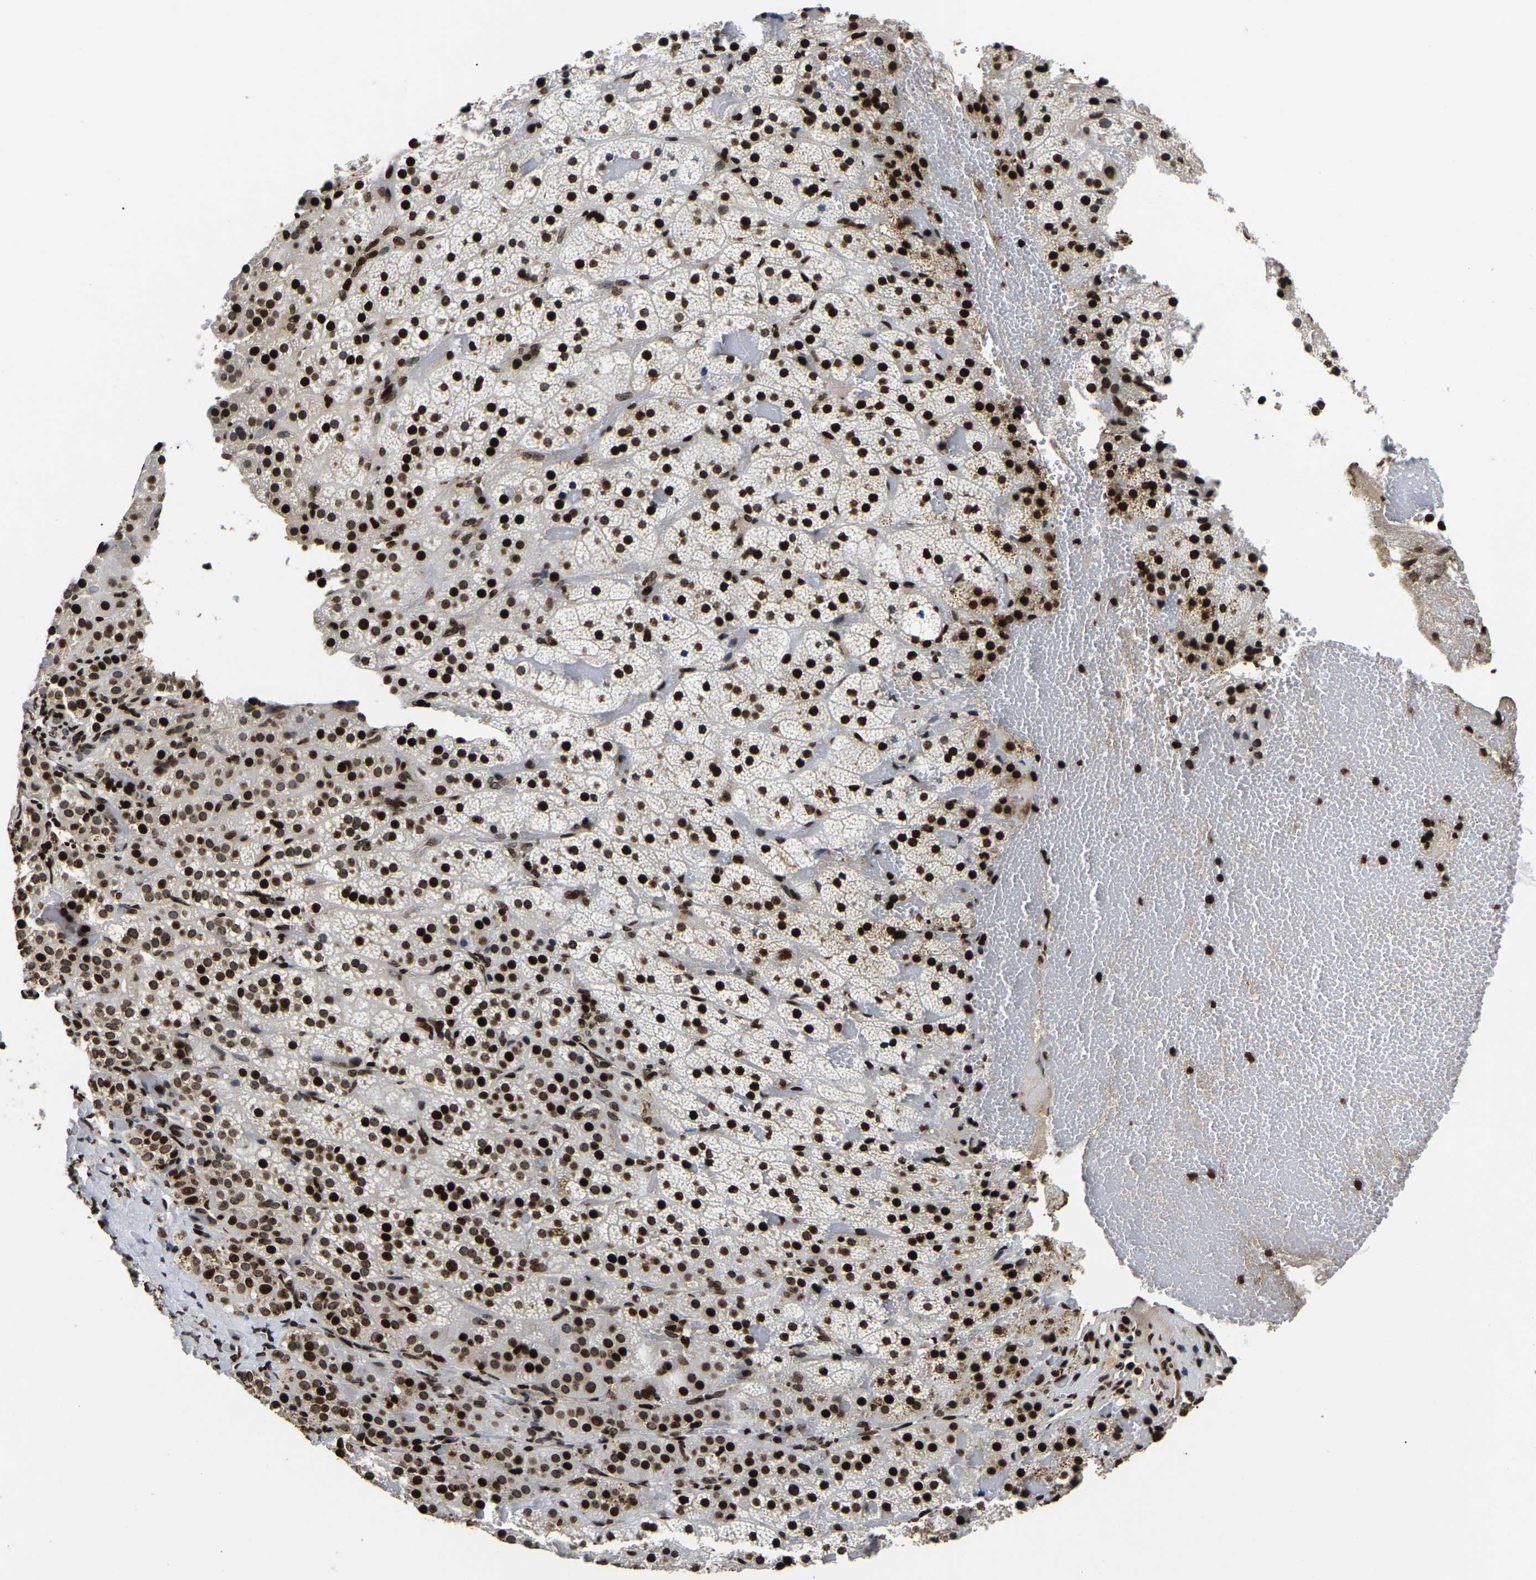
{"staining": {"intensity": "strong", "quantity": ">75%", "location": "nuclear"}, "tissue": "adrenal gland", "cell_type": "Glandular cells", "image_type": "normal", "snomed": [{"axis": "morphology", "description": "Normal tissue, NOS"}, {"axis": "topography", "description": "Adrenal gland"}], "caption": "This is a photomicrograph of immunohistochemistry staining of normal adrenal gland, which shows strong positivity in the nuclear of glandular cells.", "gene": "LRRC61", "patient": {"sex": "female", "age": 59}}